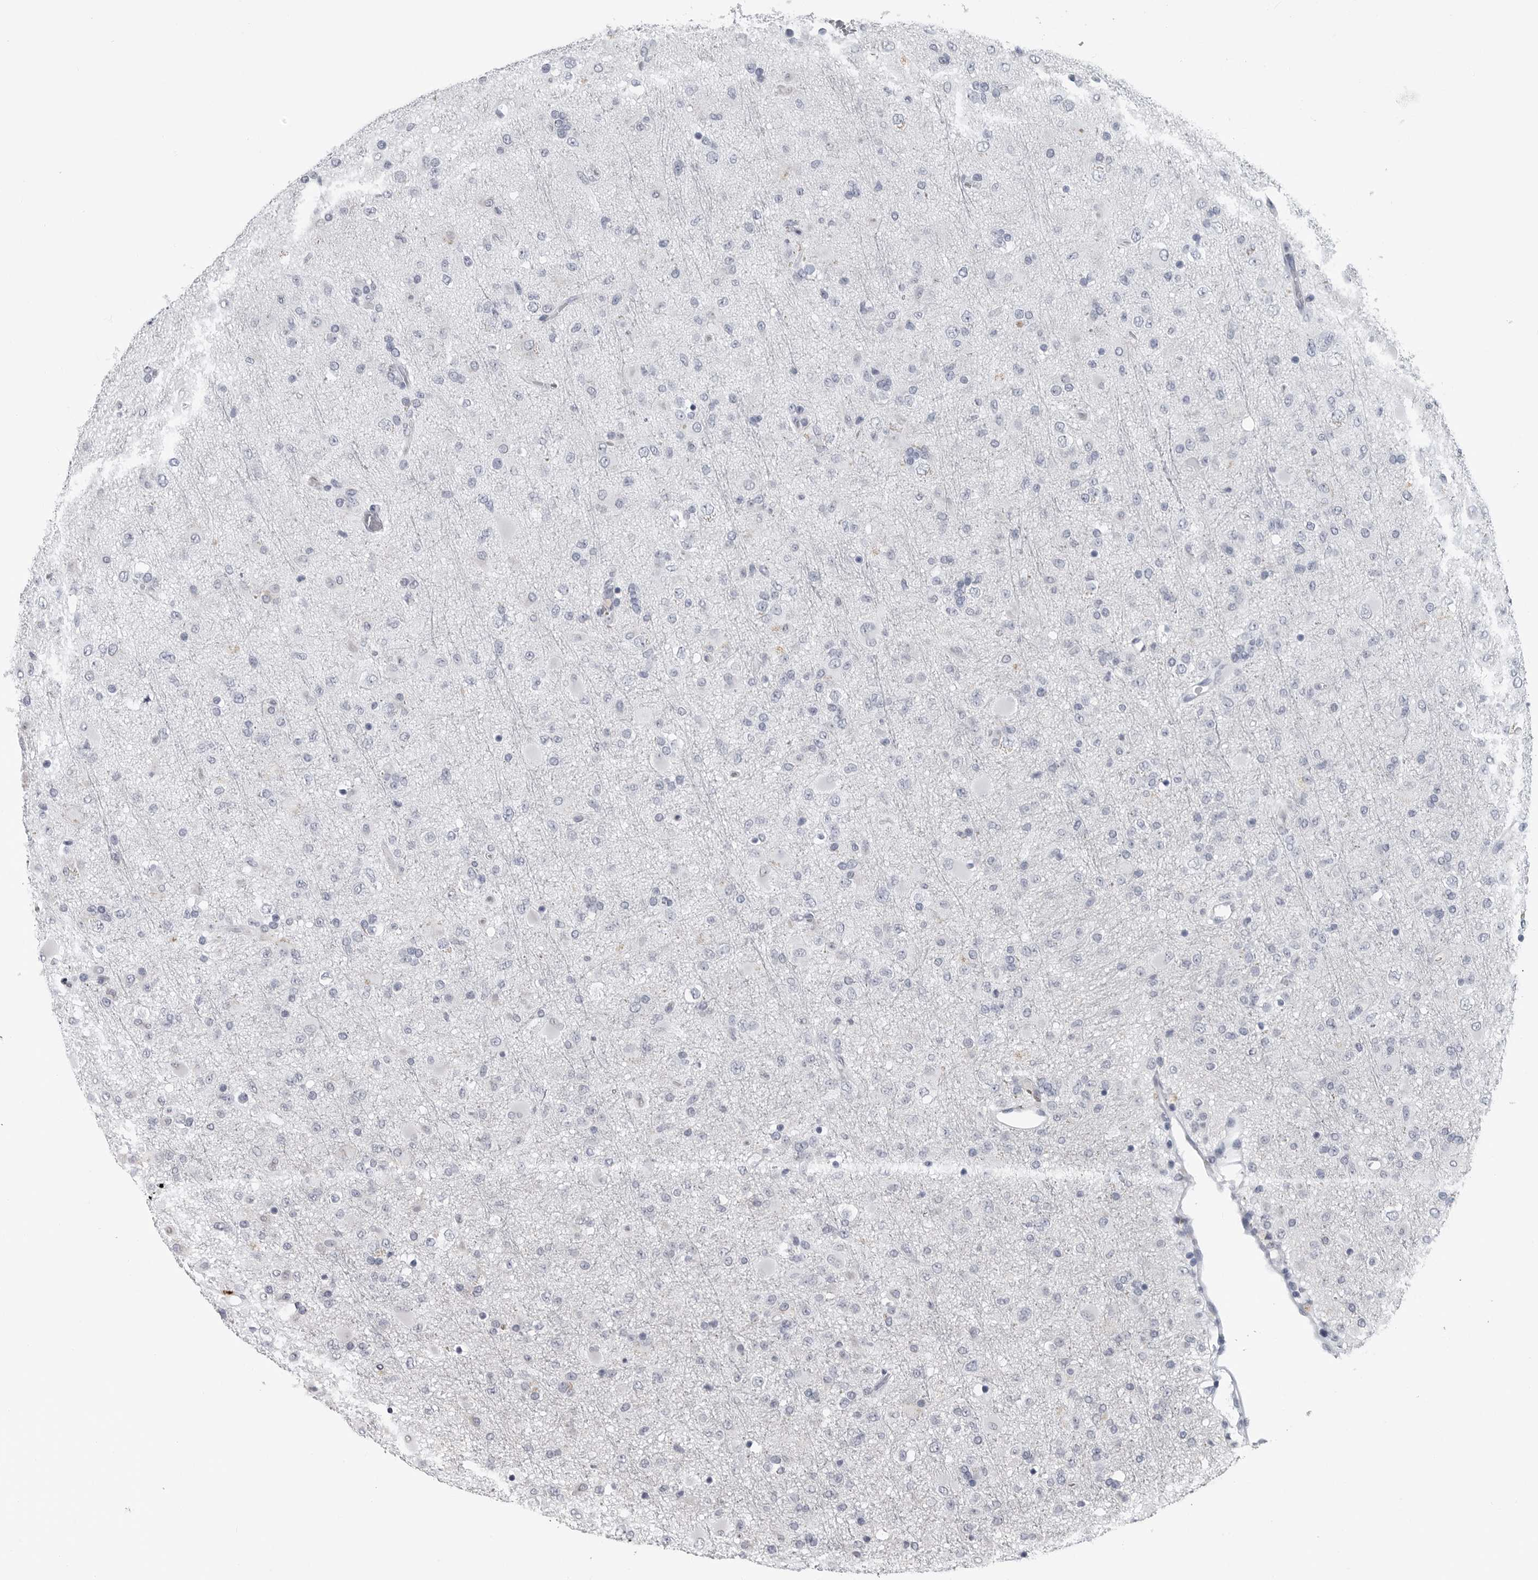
{"staining": {"intensity": "negative", "quantity": "none", "location": "none"}, "tissue": "glioma", "cell_type": "Tumor cells", "image_type": "cancer", "snomed": [{"axis": "morphology", "description": "Glioma, malignant, Low grade"}, {"axis": "topography", "description": "Brain"}], "caption": "The photomicrograph demonstrates no significant staining in tumor cells of glioma.", "gene": "AMPD1", "patient": {"sex": "male", "age": 65}}